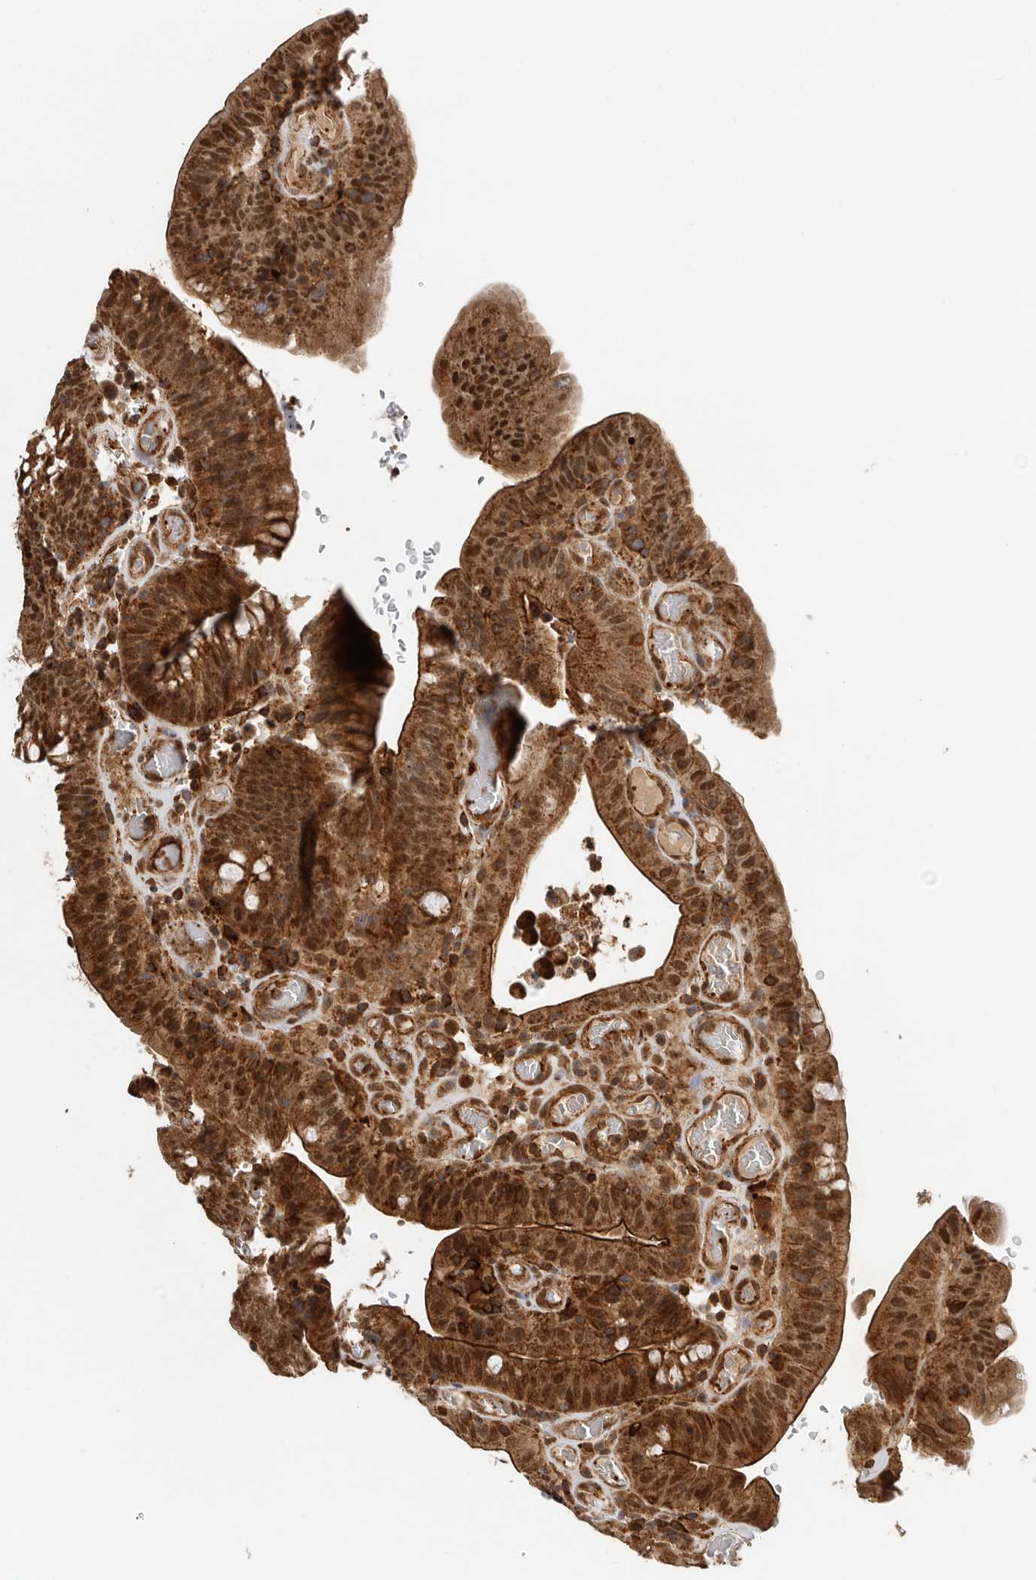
{"staining": {"intensity": "strong", "quantity": ">75%", "location": "cytoplasmic/membranous,nuclear"}, "tissue": "colorectal cancer", "cell_type": "Tumor cells", "image_type": "cancer", "snomed": [{"axis": "morphology", "description": "Normal tissue, NOS"}, {"axis": "topography", "description": "Colon"}], "caption": "Tumor cells reveal high levels of strong cytoplasmic/membranous and nuclear positivity in about >75% of cells in colorectal cancer.", "gene": "RNF157", "patient": {"sex": "female", "age": 82}}